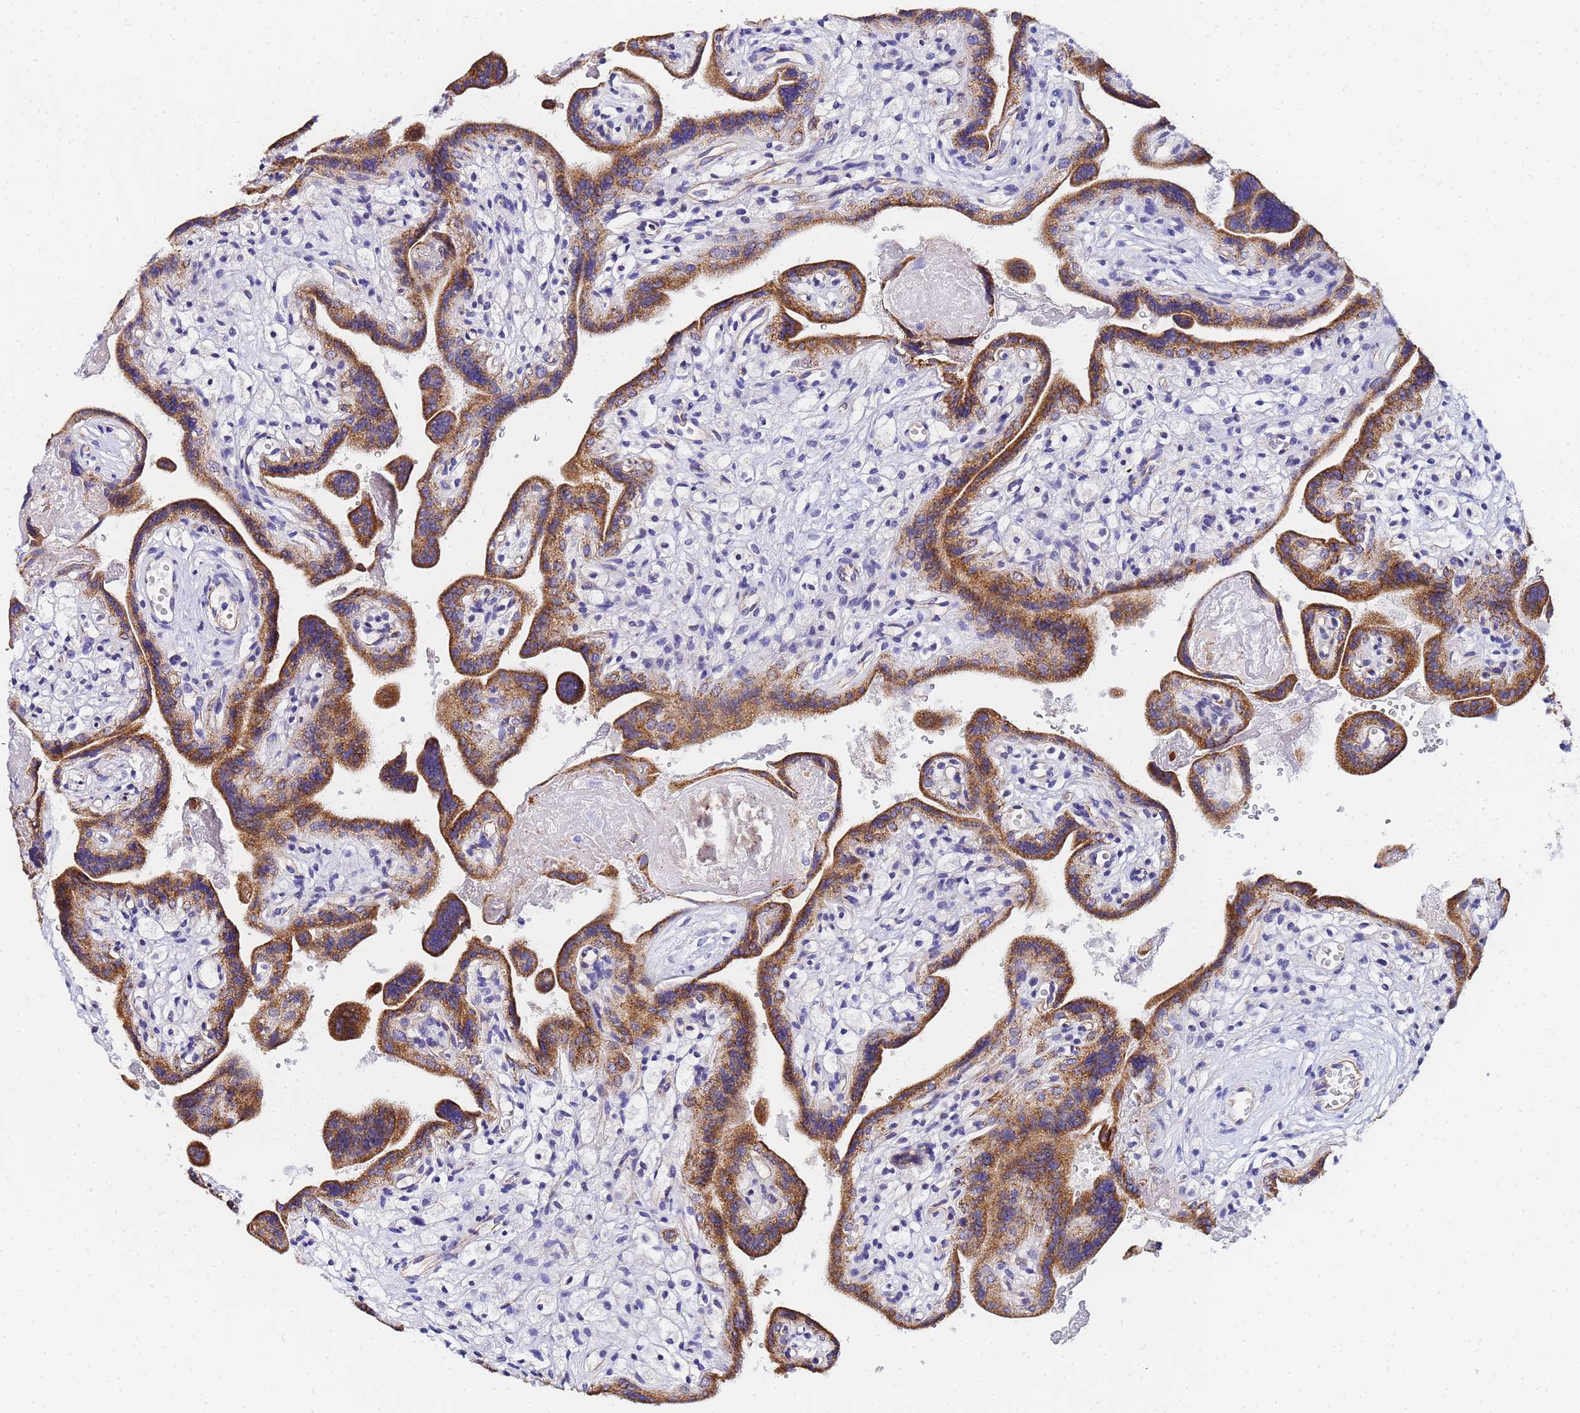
{"staining": {"intensity": "moderate", "quantity": ">75%", "location": "cytoplasmic/membranous"}, "tissue": "placenta", "cell_type": "Trophoblastic cells", "image_type": "normal", "snomed": [{"axis": "morphology", "description": "Normal tissue, NOS"}, {"axis": "topography", "description": "Placenta"}], "caption": "The photomicrograph demonstrates staining of normal placenta, revealing moderate cytoplasmic/membranous protein staining (brown color) within trophoblastic cells. The protein is shown in brown color, while the nuclei are stained blue.", "gene": "CKMT1A", "patient": {"sex": "female", "age": 37}}